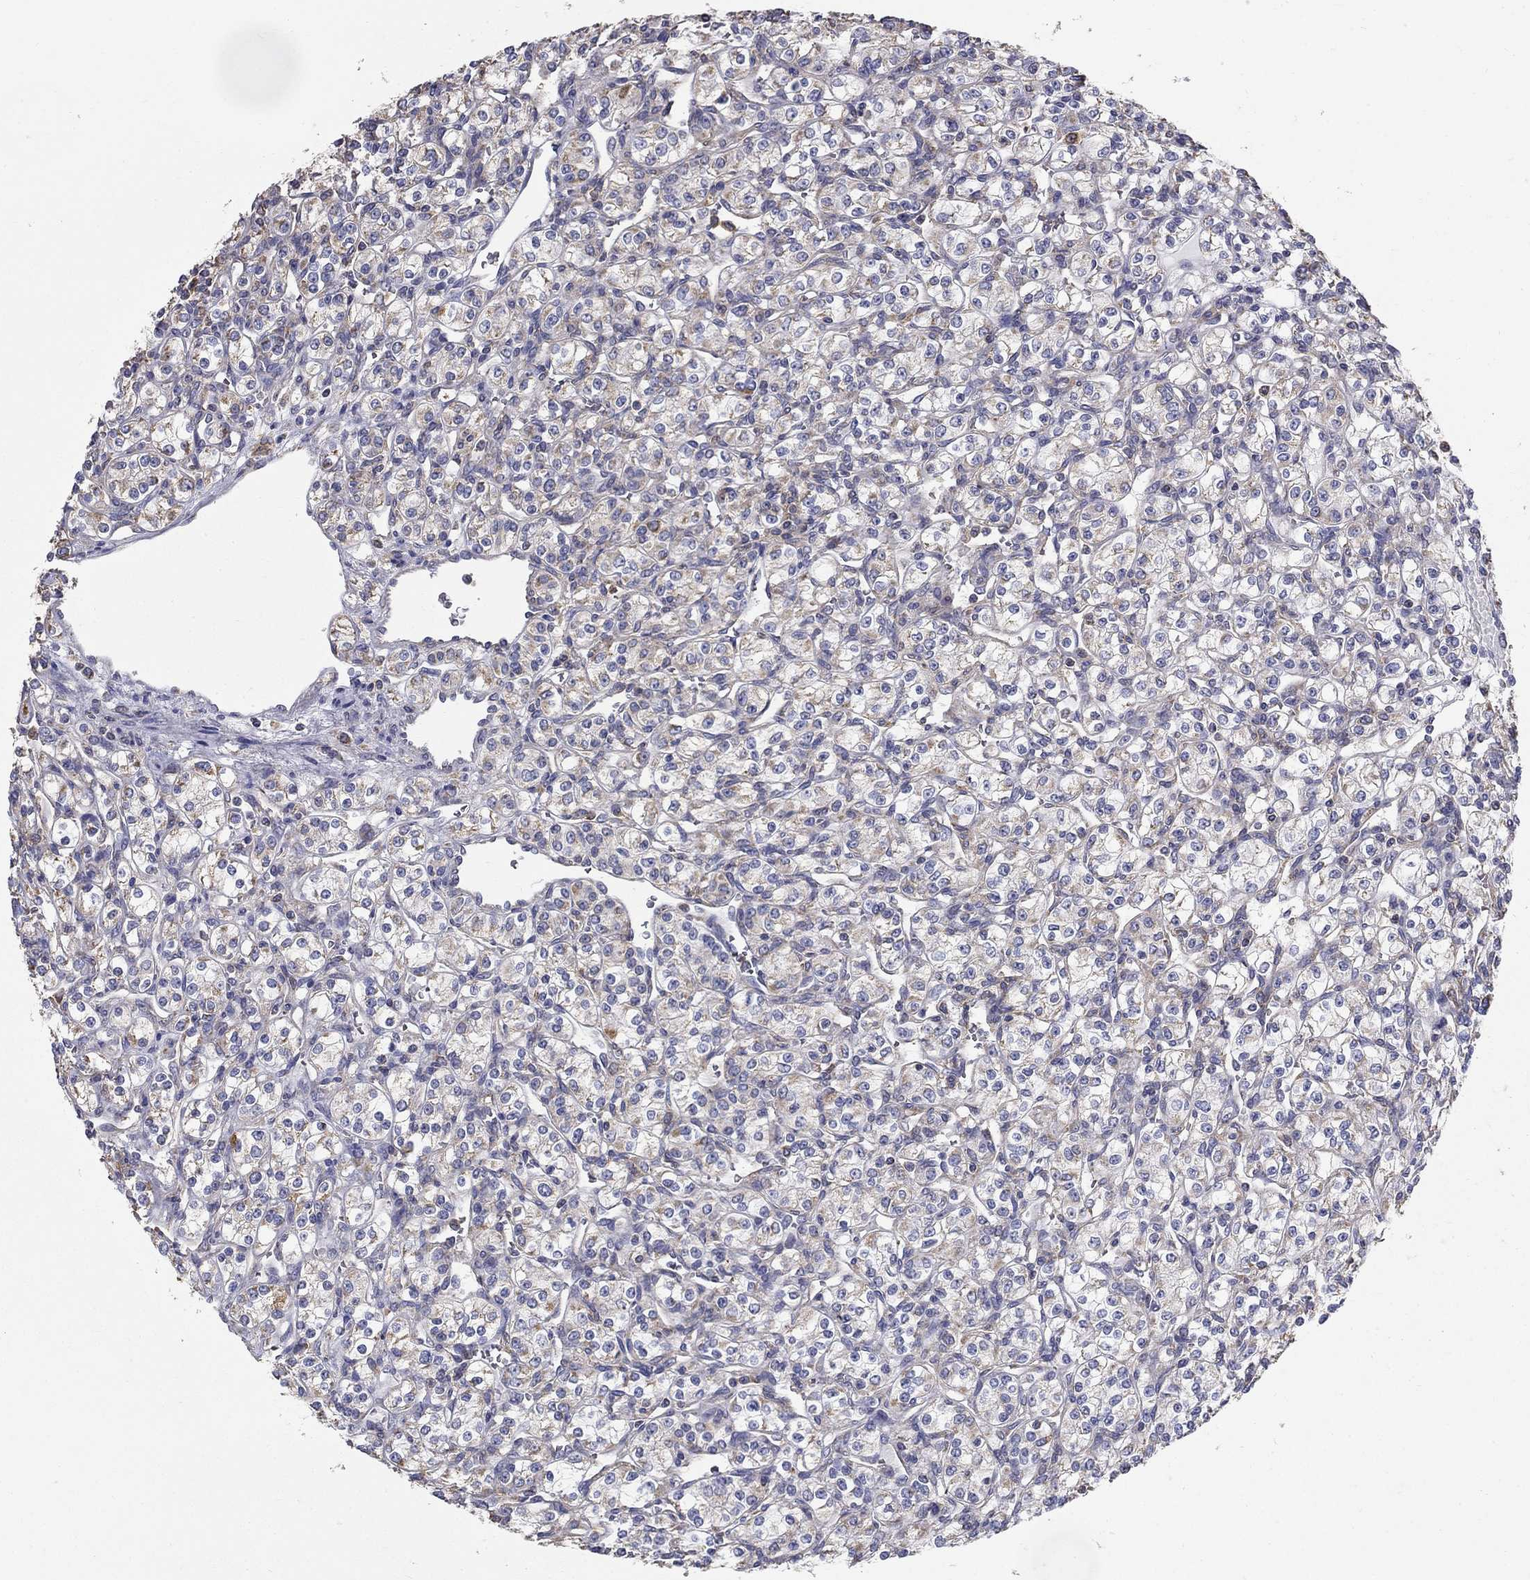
{"staining": {"intensity": "moderate", "quantity": "<25%", "location": "cytoplasmic/membranous"}, "tissue": "renal cancer", "cell_type": "Tumor cells", "image_type": "cancer", "snomed": [{"axis": "morphology", "description": "Adenocarcinoma, NOS"}, {"axis": "topography", "description": "Kidney"}], "caption": "An immunohistochemistry micrograph of neoplastic tissue is shown. Protein staining in brown labels moderate cytoplasmic/membranous positivity in renal adenocarcinoma within tumor cells.", "gene": "NME5", "patient": {"sex": "male", "age": 77}}